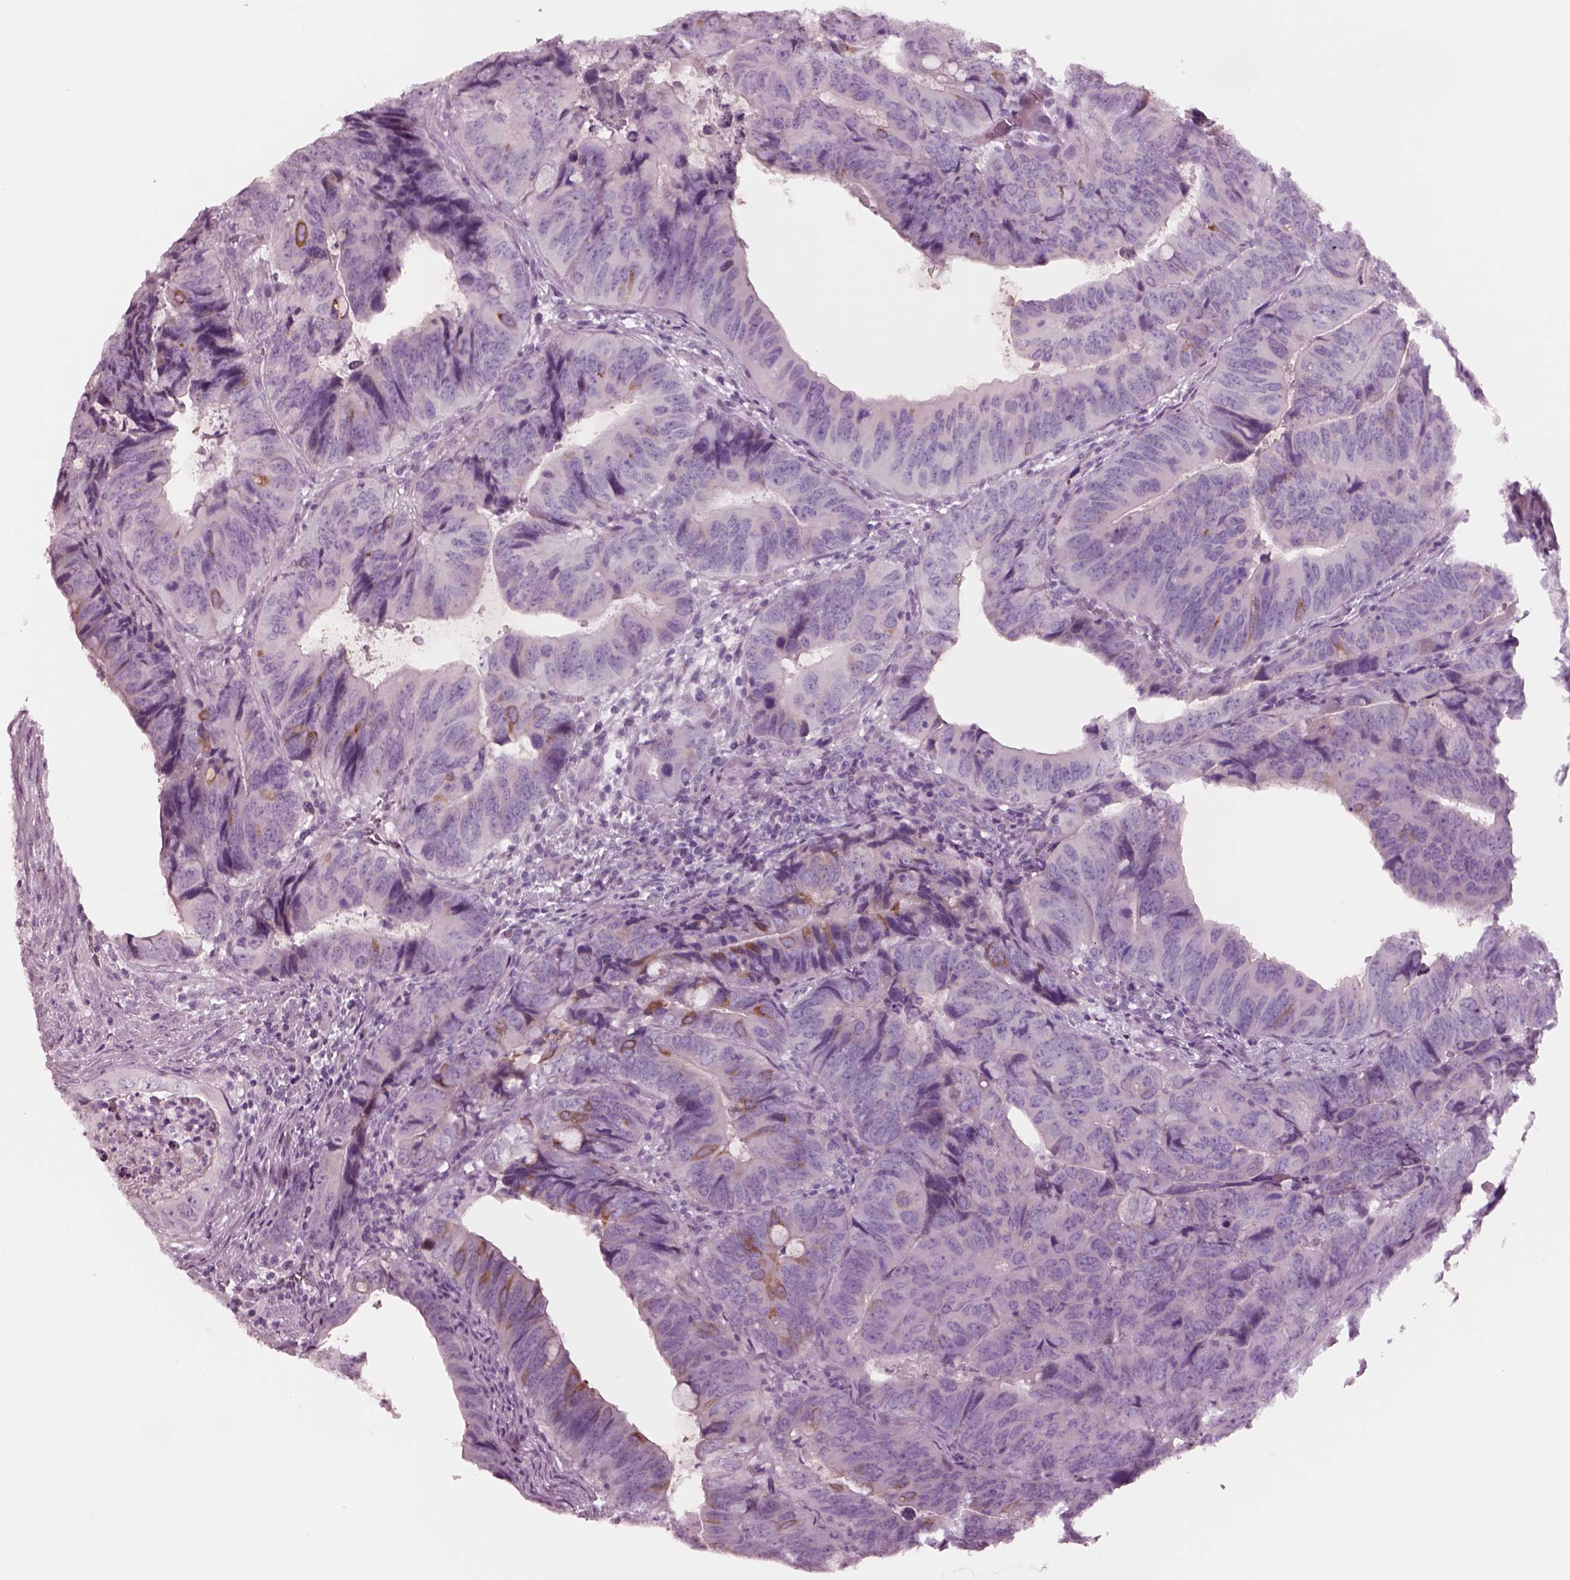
{"staining": {"intensity": "negative", "quantity": "none", "location": "none"}, "tissue": "colorectal cancer", "cell_type": "Tumor cells", "image_type": "cancer", "snomed": [{"axis": "morphology", "description": "Adenocarcinoma, NOS"}, {"axis": "topography", "description": "Colon"}], "caption": "Tumor cells show no significant positivity in colorectal adenocarcinoma.", "gene": "NMRK2", "patient": {"sex": "male", "age": 79}}